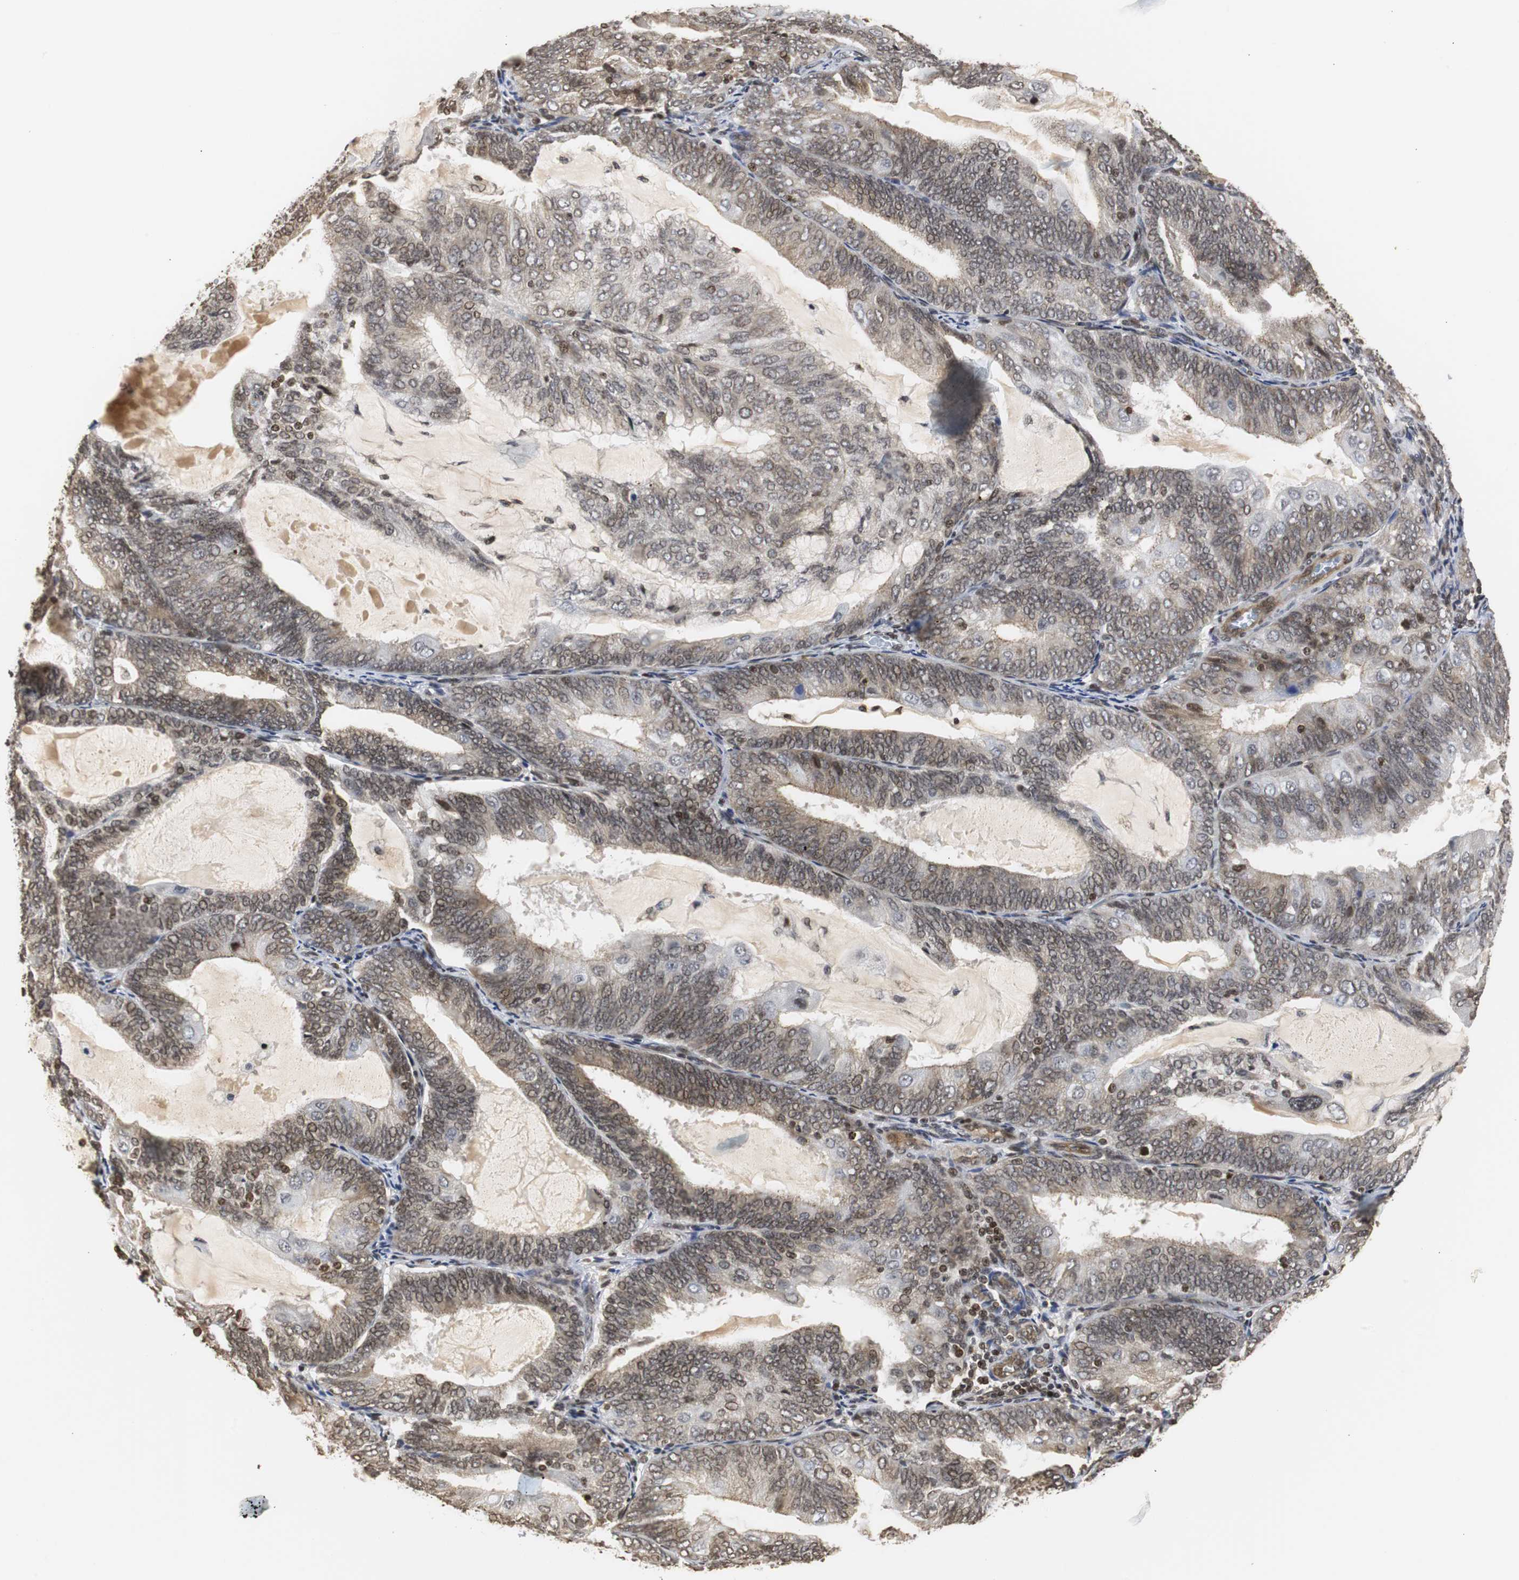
{"staining": {"intensity": "moderate", "quantity": ">75%", "location": "cytoplasmic/membranous"}, "tissue": "endometrial cancer", "cell_type": "Tumor cells", "image_type": "cancer", "snomed": [{"axis": "morphology", "description": "Adenocarcinoma, NOS"}, {"axis": "topography", "description": "Endometrium"}], "caption": "A brown stain shows moderate cytoplasmic/membranous positivity of a protein in human endometrial cancer (adenocarcinoma) tumor cells.", "gene": "ZFC3H1", "patient": {"sex": "female", "age": 81}}